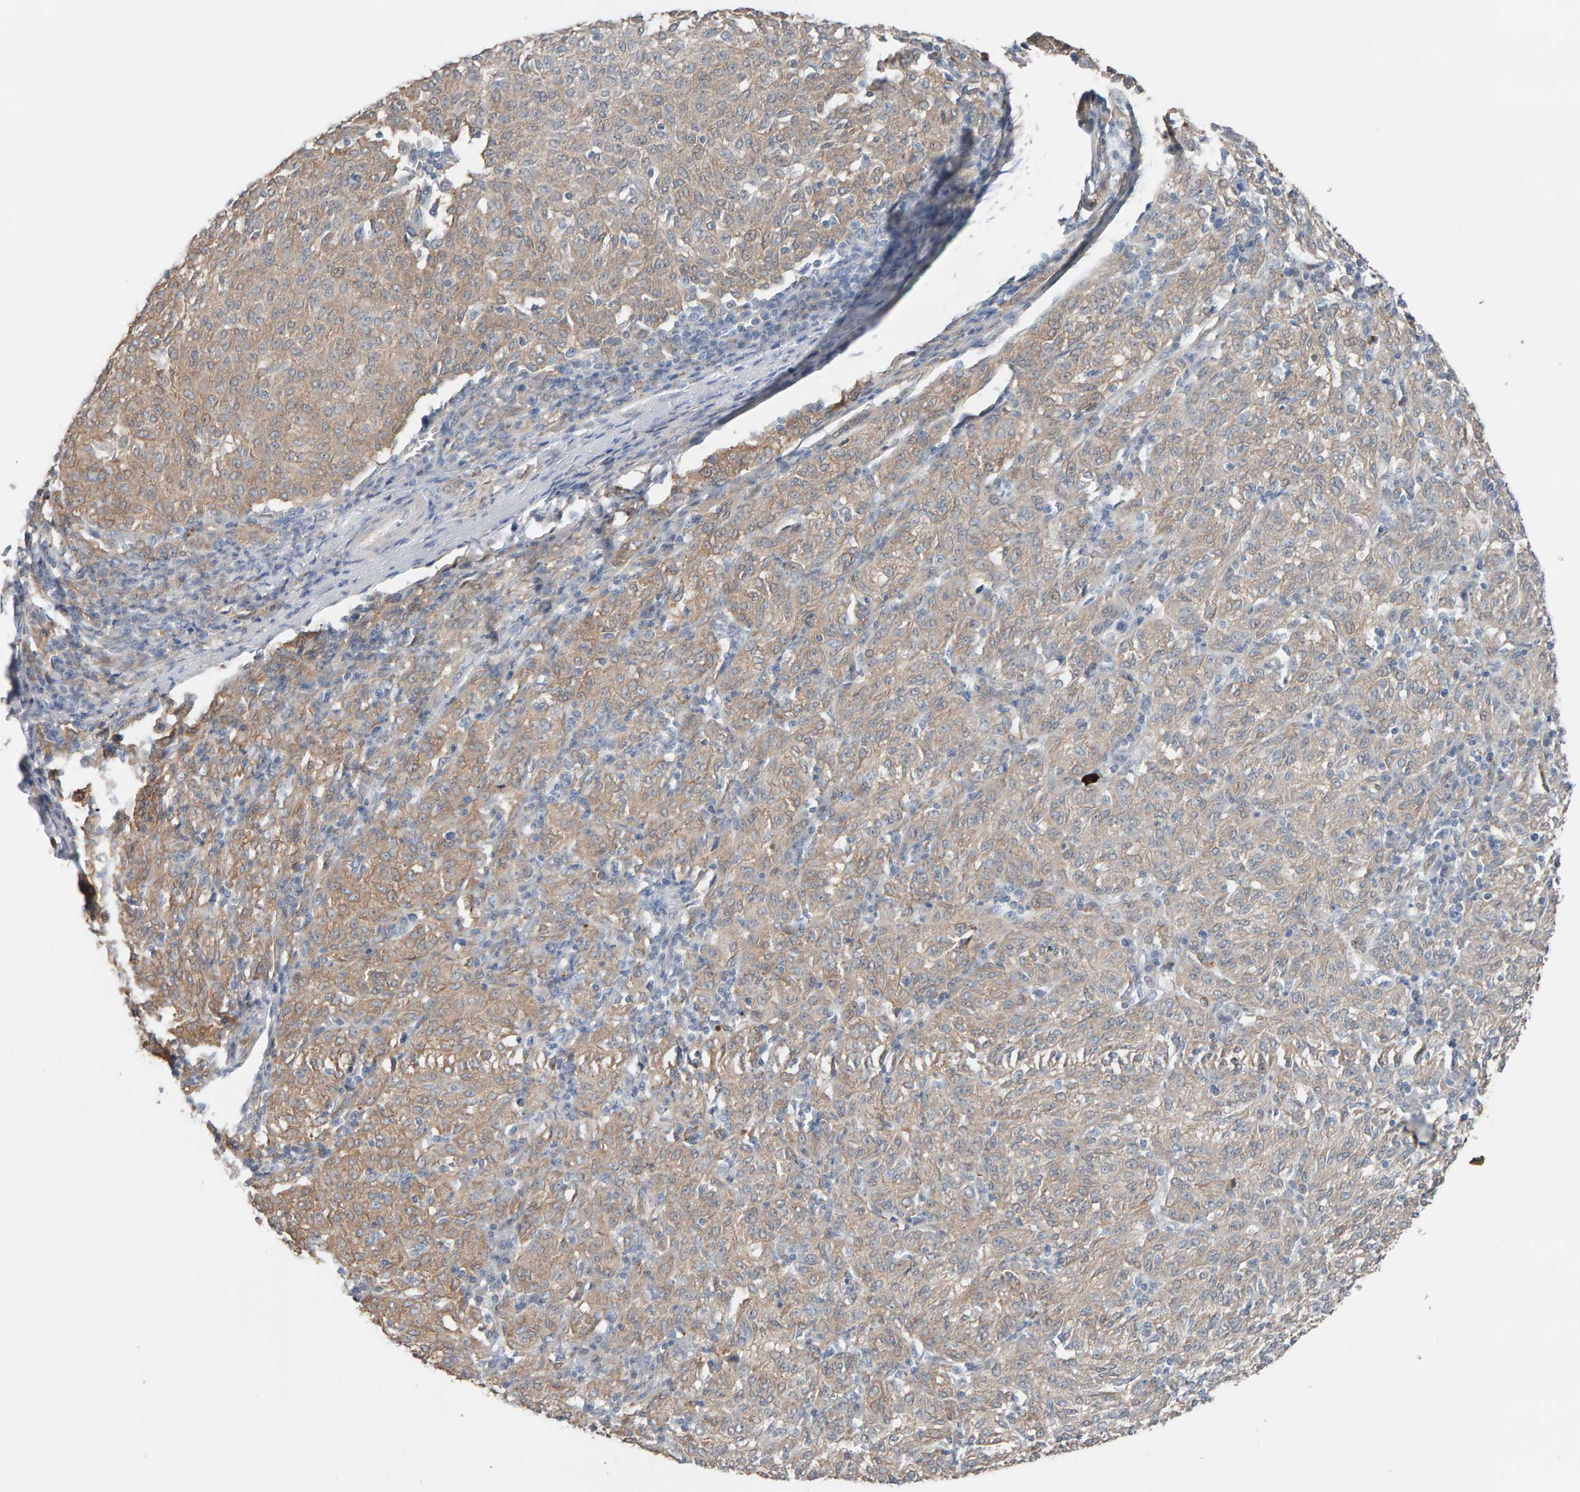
{"staining": {"intensity": "weak", "quantity": ">75%", "location": "cytoplasmic/membranous"}, "tissue": "melanoma", "cell_type": "Tumor cells", "image_type": "cancer", "snomed": [{"axis": "morphology", "description": "Malignant melanoma, NOS"}, {"axis": "topography", "description": "Skin"}], "caption": "Immunohistochemistry (IHC) photomicrograph of melanoma stained for a protein (brown), which shows low levels of weak cytoplasmic/membranous positivity in about >75% of tumor cells.", "gene": "IPPK", "patient": {"sex": "female", "age": 72}}